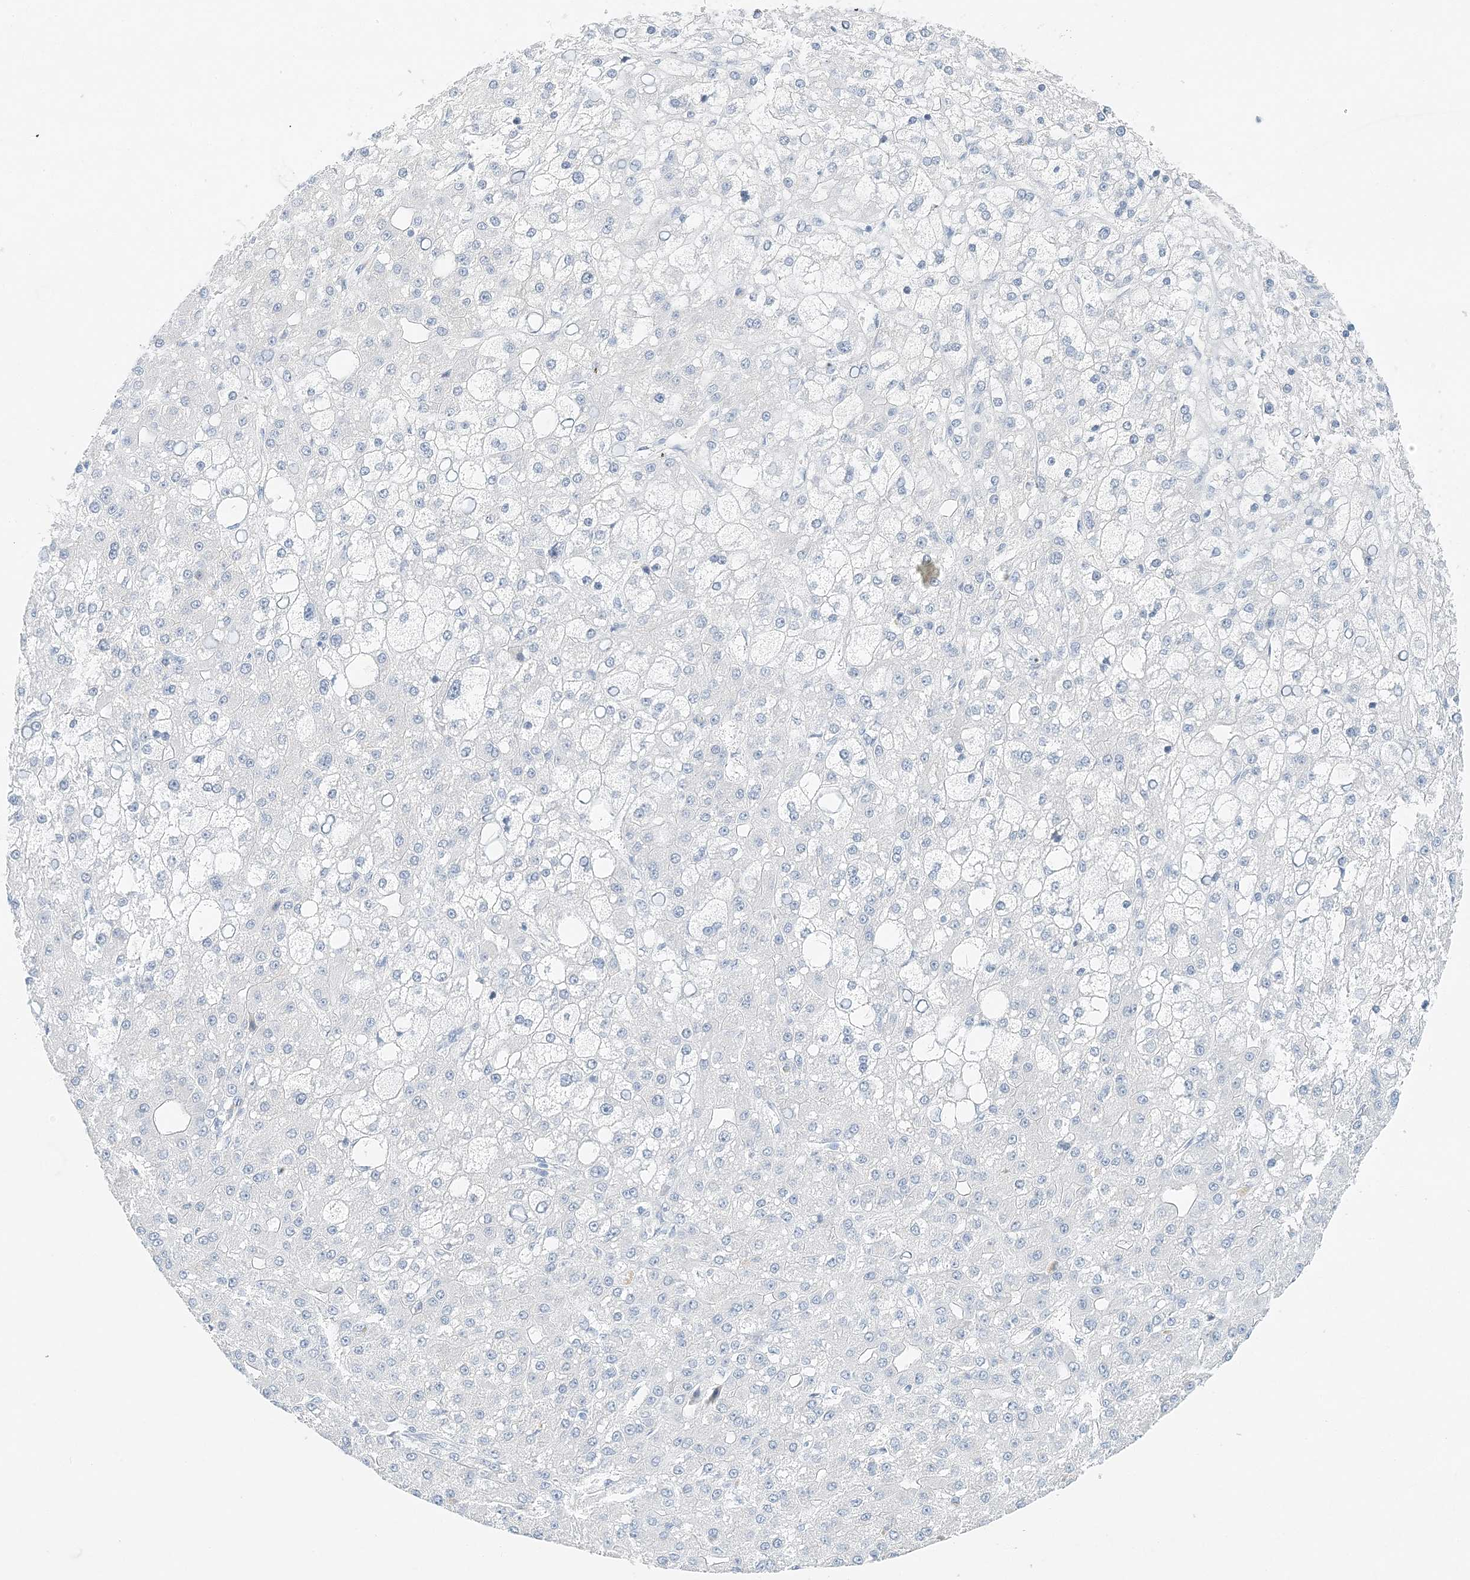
{"staining": {"intensity": "negative", "quantity": "none", "location": "none"}, "tissue": "liver cancer", "cell_type": "Tumor cells", "image_type": "cancer", "snomed": [{"axis": "morphology", "description": "Carcinoma, Hepatocellular, NOS"}, {"axis": "topography", "description": "Liver"}], "caption": "The immunohistochemistry micrograph has no significant expression in tumor cells of liver cancer tissue.", "gene": "VILL", "patient": {"sex": "male", "age": 67}}